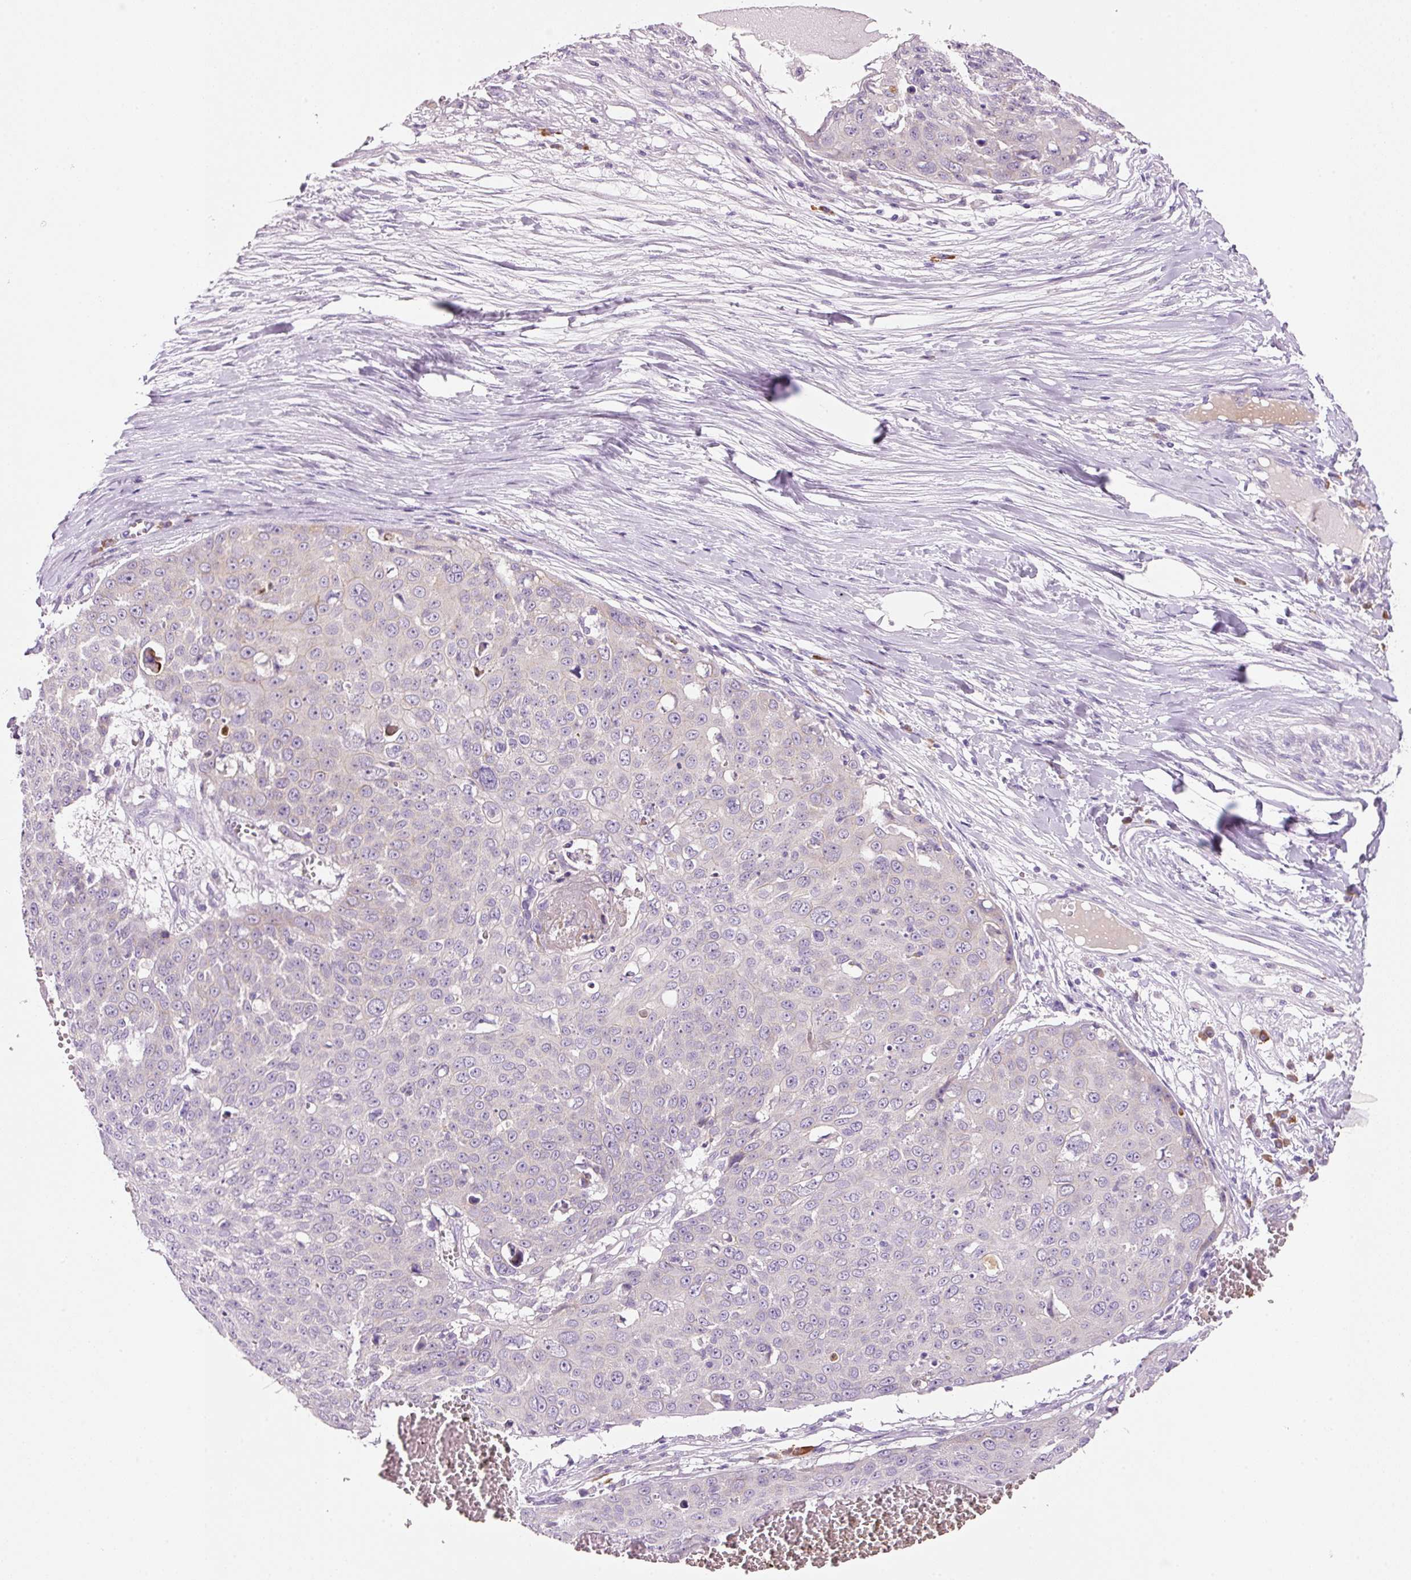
{"staining": {"intensity": "negative", "quantity": "none", "location": "none"}, "tissue": "skin cancer", "cell_type": "Tumor cells", "image_type": "cancer", "snomed": [{"axis": "morphology", "description": "Squamous cell carcinoma, NOS"}, {"axis": "topography", "description": "Skin"}], "caption": "A high-resolution photomicrograph shows immunohistochemistry (IHC) staining of skin cancer (squamous cell carcinoma), which demonstrates no significant expression in tumor cells.", "gene": "TENT5C", "patient": {"sex": "male", "age": 71}}